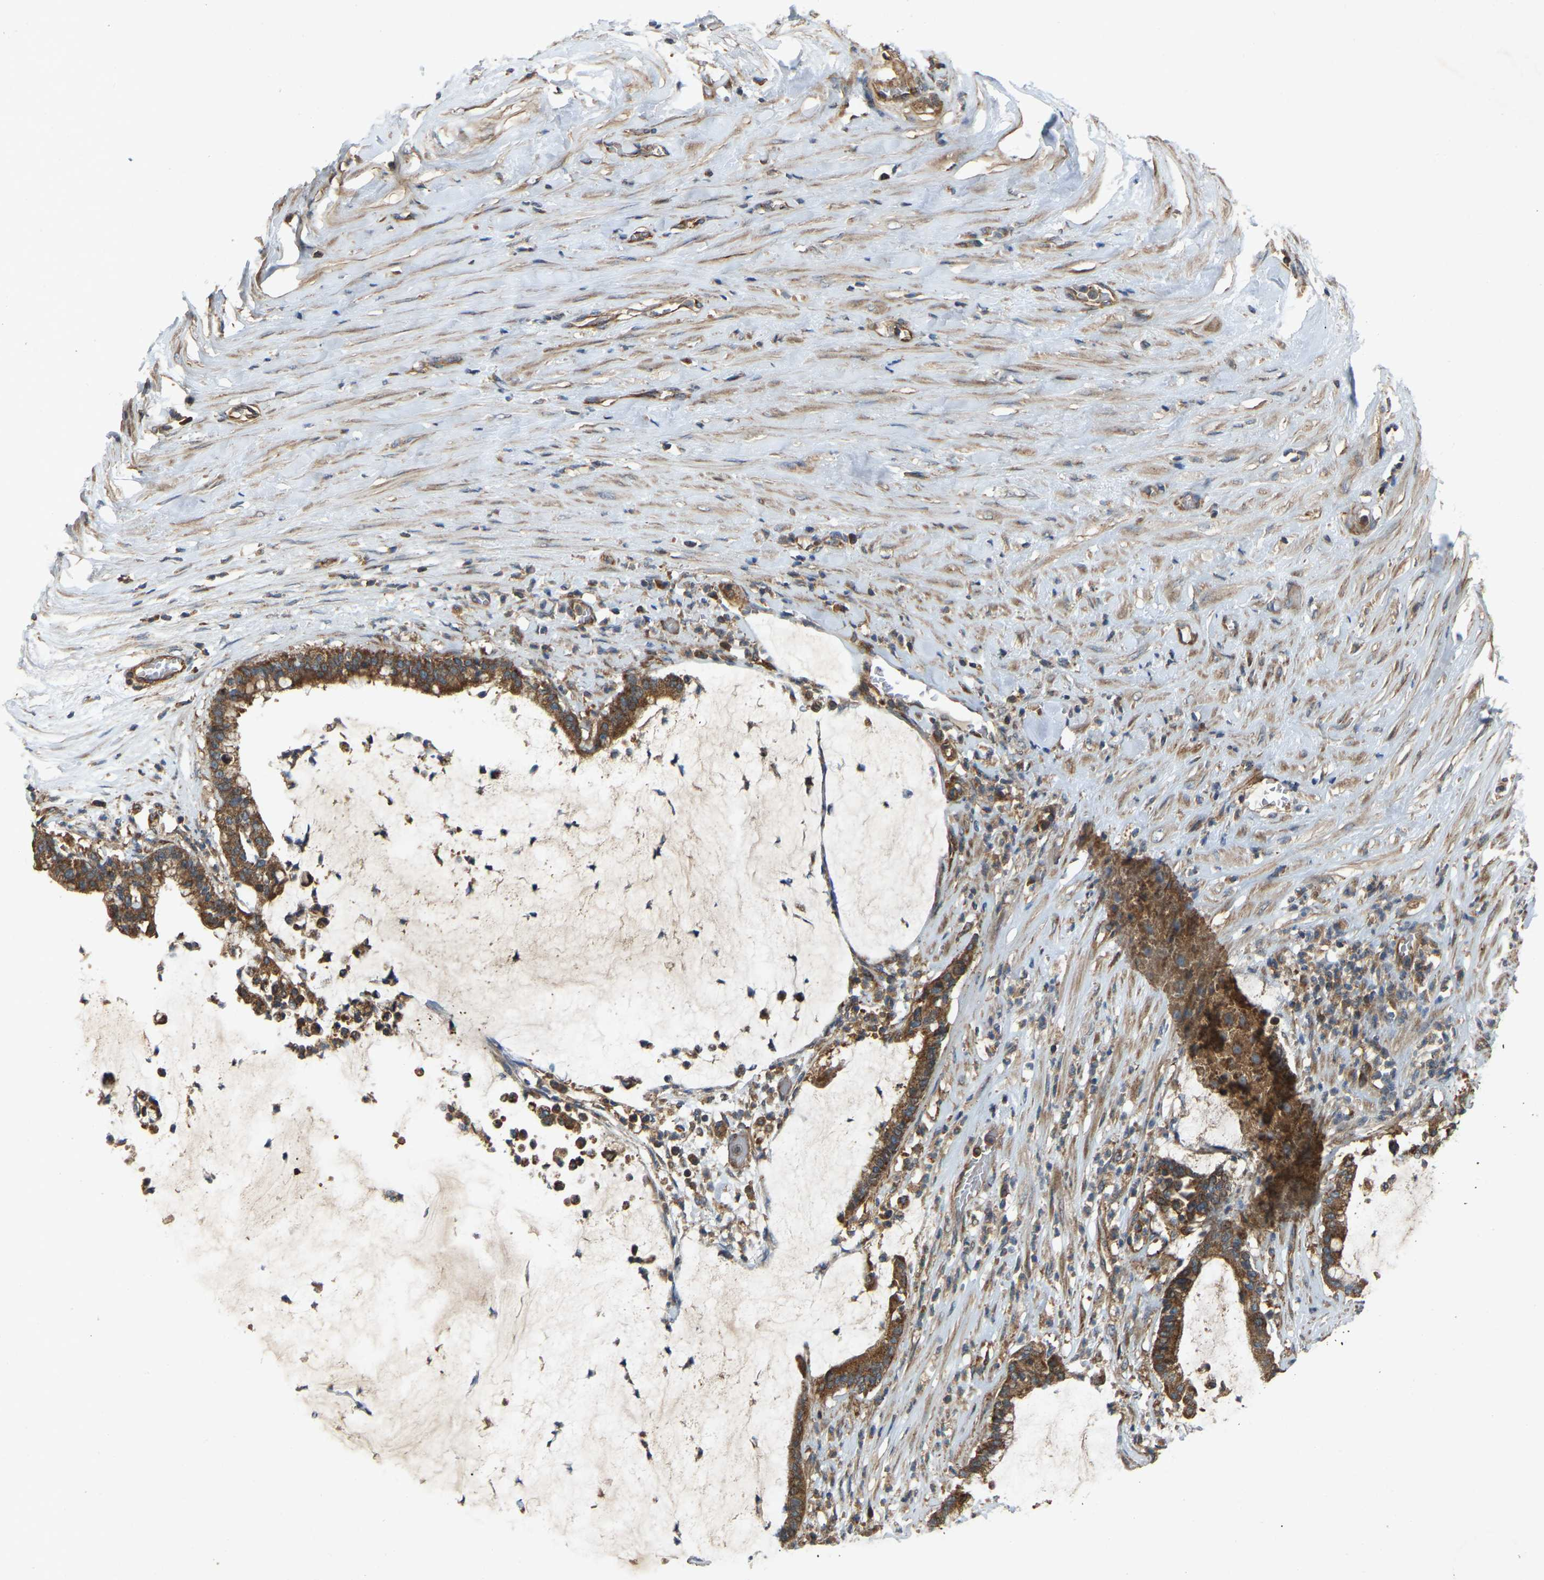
{"staining": {"intensity": "strong", "quantity": ">75%", "location": "cytoplasmic/membranous"}, "tissue": "pancreatic cancer", "cell_type": "Tumor cells", "image_type": "cancer", "snomed": [{"axis": "morphology", "description": "Adenocarcinoma, NOS"}, {"axis": "topography", "description": "Pancreas"}], "caption": "Pancreatic cancer (adenocarcinoma) stained with immunohistochemistry (IHC) demonstrates strong cytoplasmic/membranous staining in approximately >75% of tumor cells.", "gene": "SAMD9L", "patient": {"sex": "male", "age": 41}}